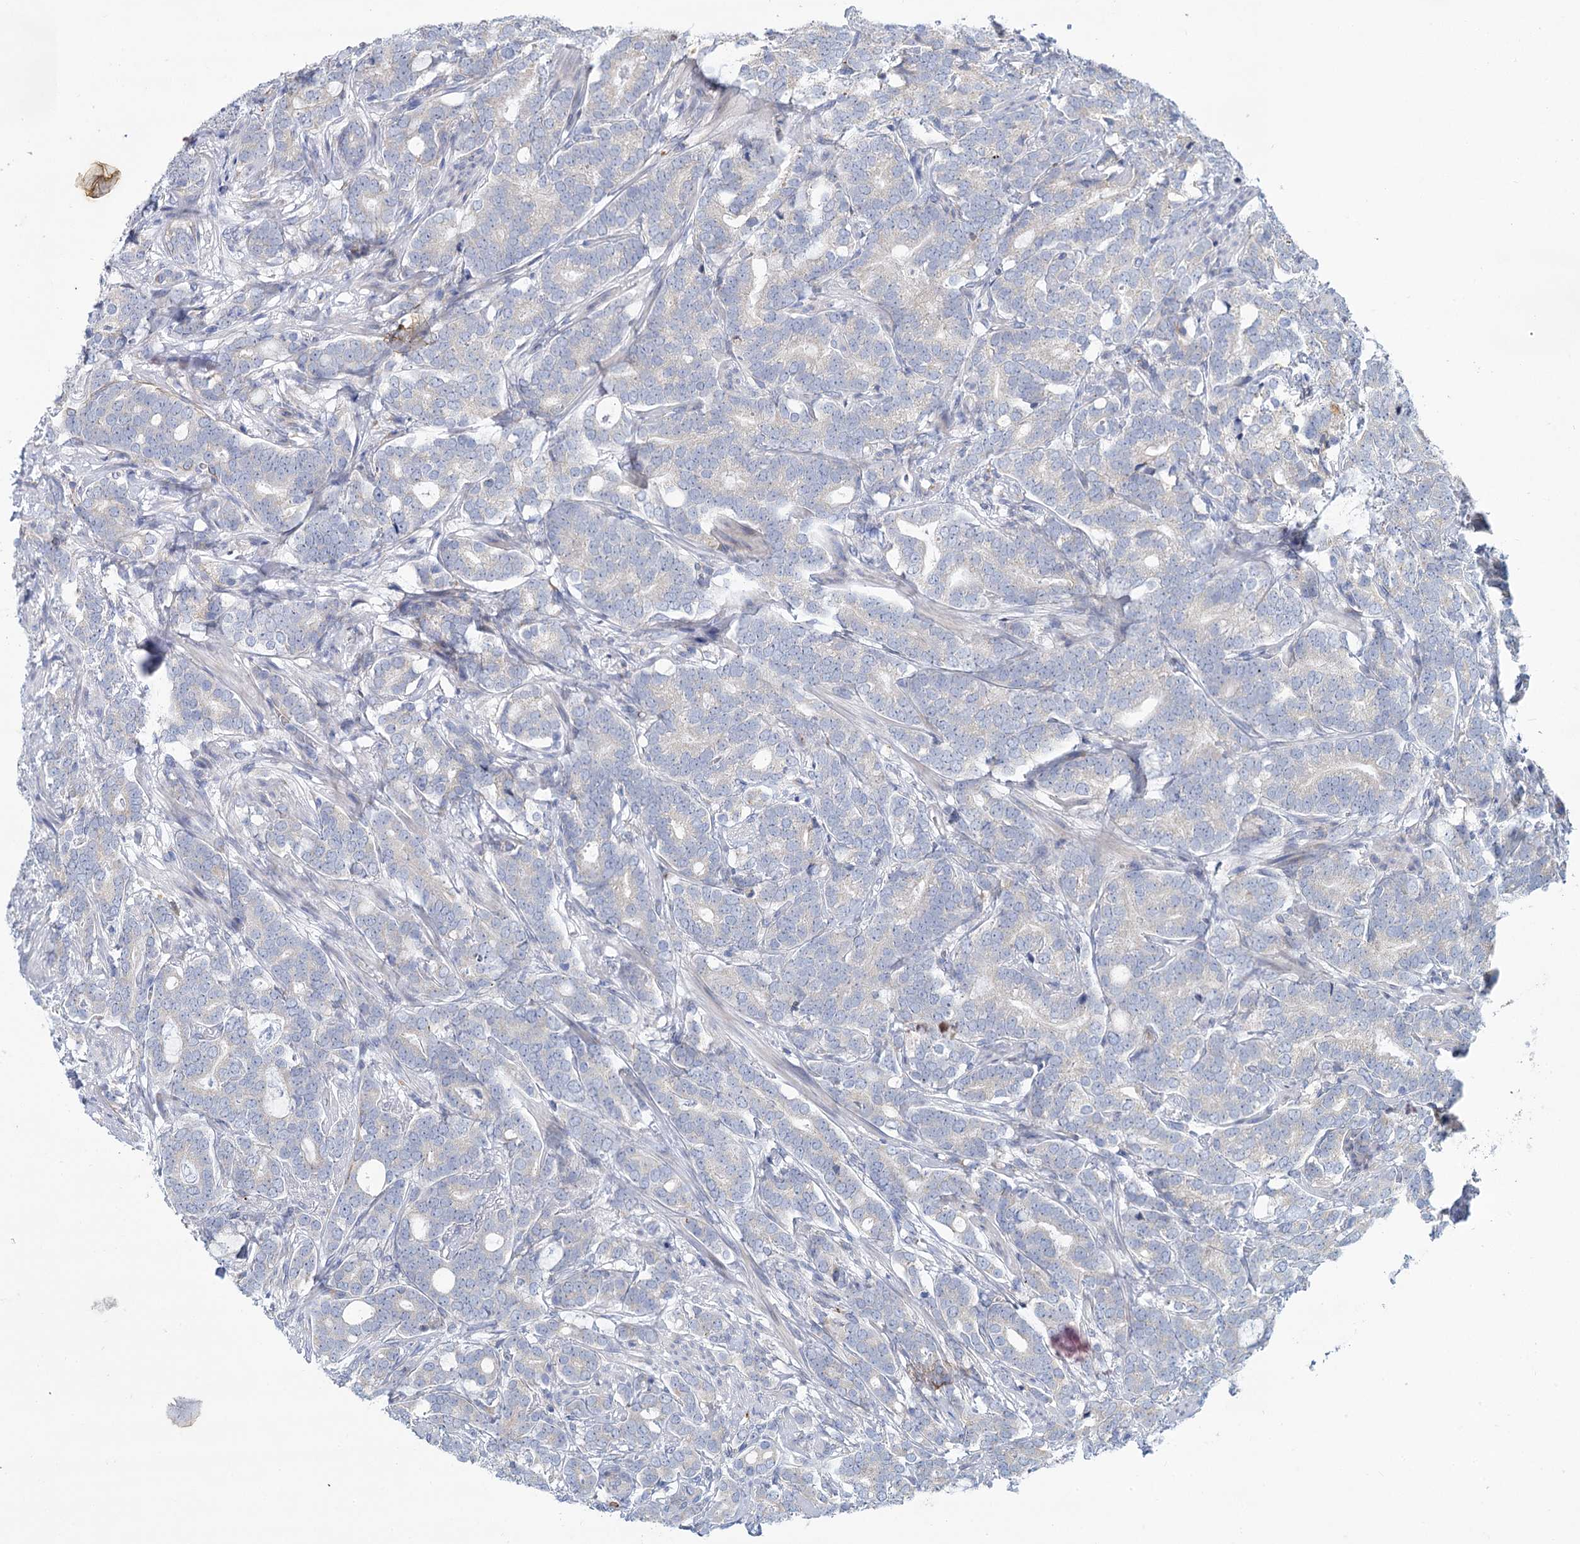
{"staining": {"intensity": "negative", "quantity": "none", "location": "none"}, "tissue": "prostate cancer", "cell_type": "Tumor cells", "image_type": "cancer", "snomed": [{"axis": "morphology", "description": "Adenocarcinoma, Low grade"}, {"axis": "topography", "description": "Prostate"}], "caption": "Prostate cancer stained for a protein using immunohistochemistry (IHC) exhibits no expression tumor cells.", "gene": "PRSS35", "patient": {"sex": "male", "age": 71}}